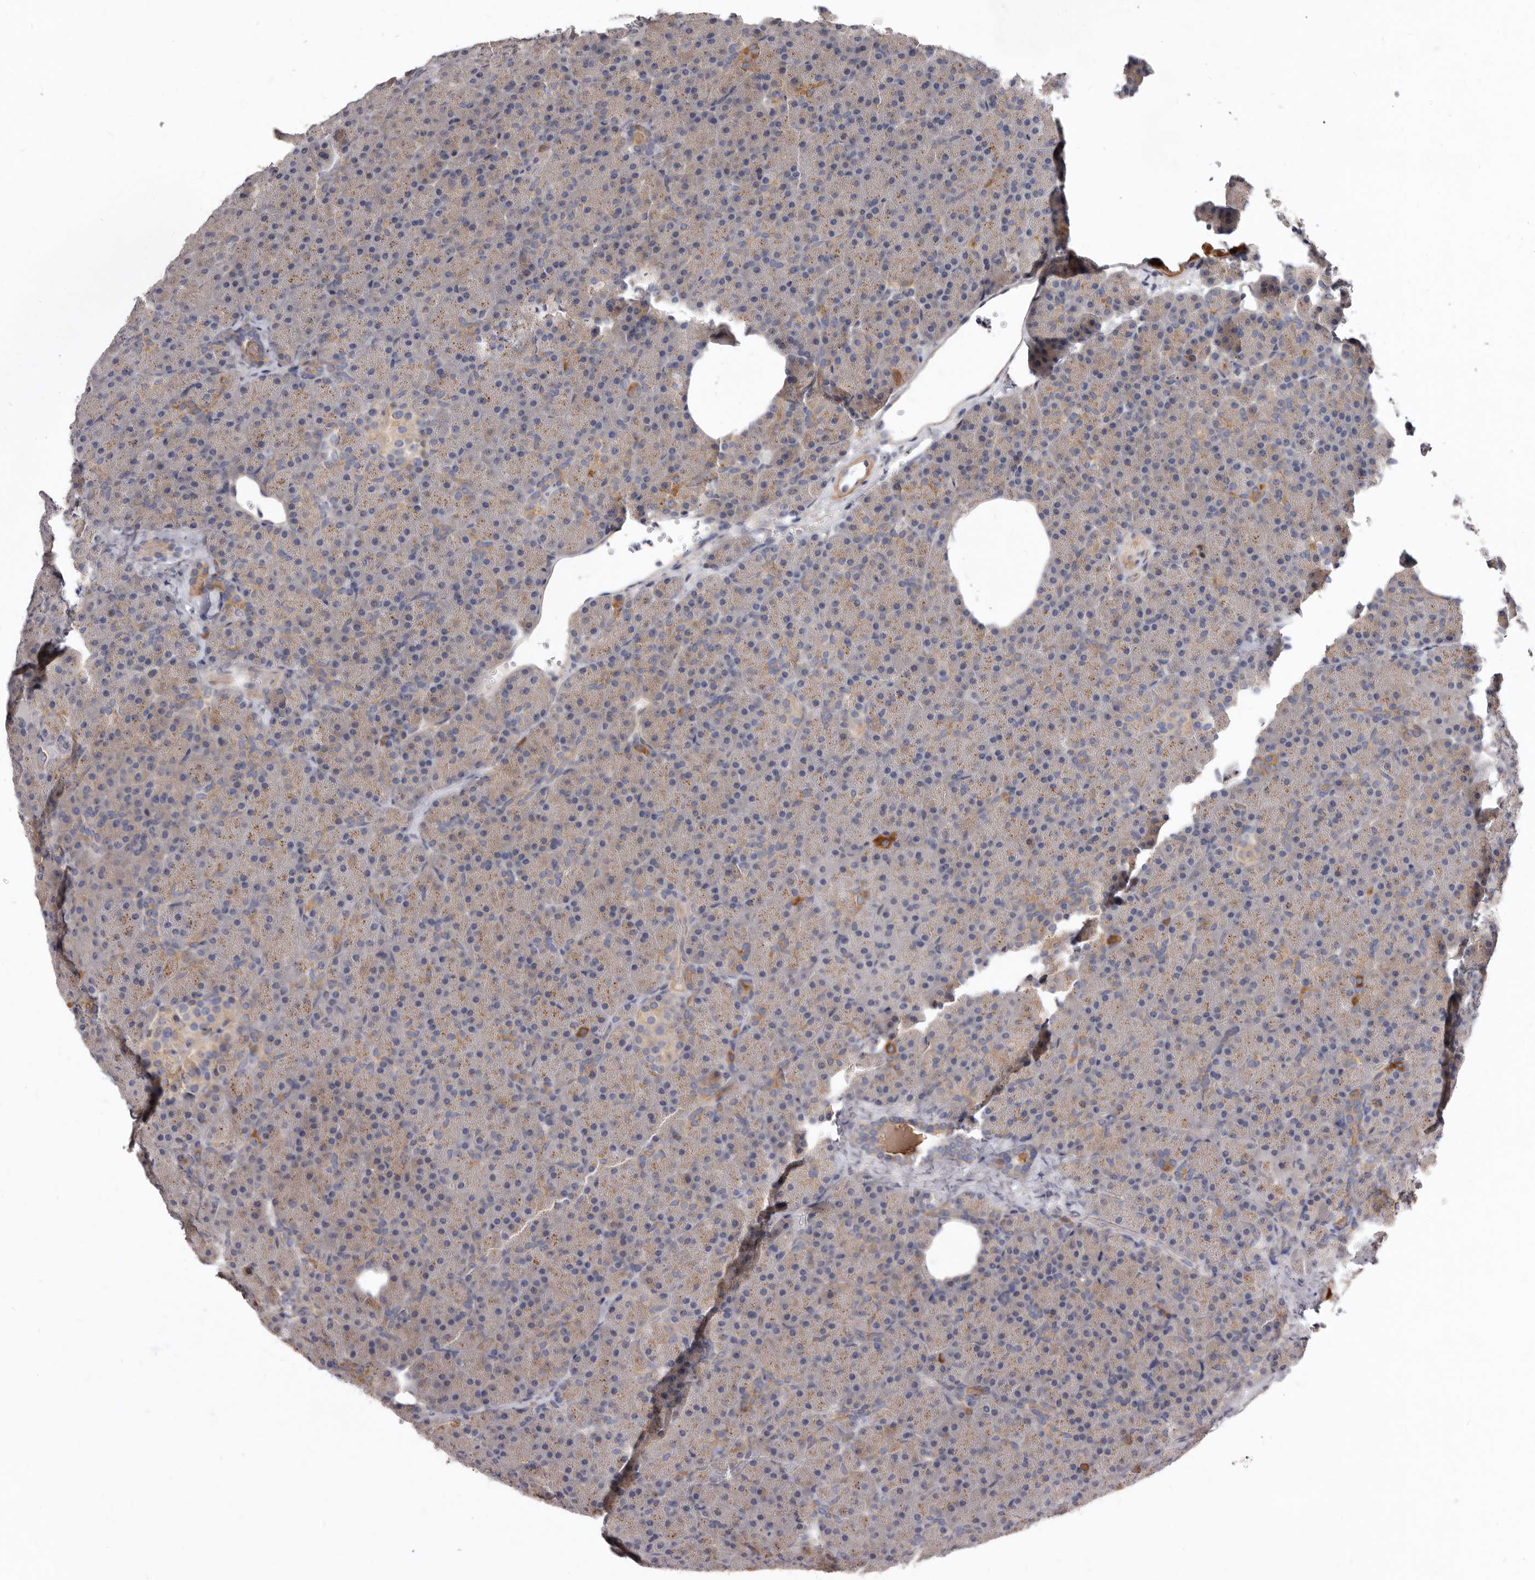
{"staining": {"intensity": "moderate", "quantity": "25%-75%", "location": "cytoplasmic/membranous"}, "tissue": "pancreas", "cell_type": "Exocrine glandular cells", "image_type": "normal", "snomed": [{"axis": "morphology", "description": "Normal tissue, NOS"}, {"axis": "morphology", "description": "Carcinoid, malignant, NOS"}, {"axis": "topography", "description": "Pancreas"}], "caption": "Immunohistochemical staining of benign pancreas demonstrates 25%-75% levels of moderate cytoplasmic/membranous protein positivity in approximately 25%-75% of exocrine glandular cells. Nuclei are stained in blue.", "gene": "FMO2", "patient": {"sex": "female", "age": 35}}